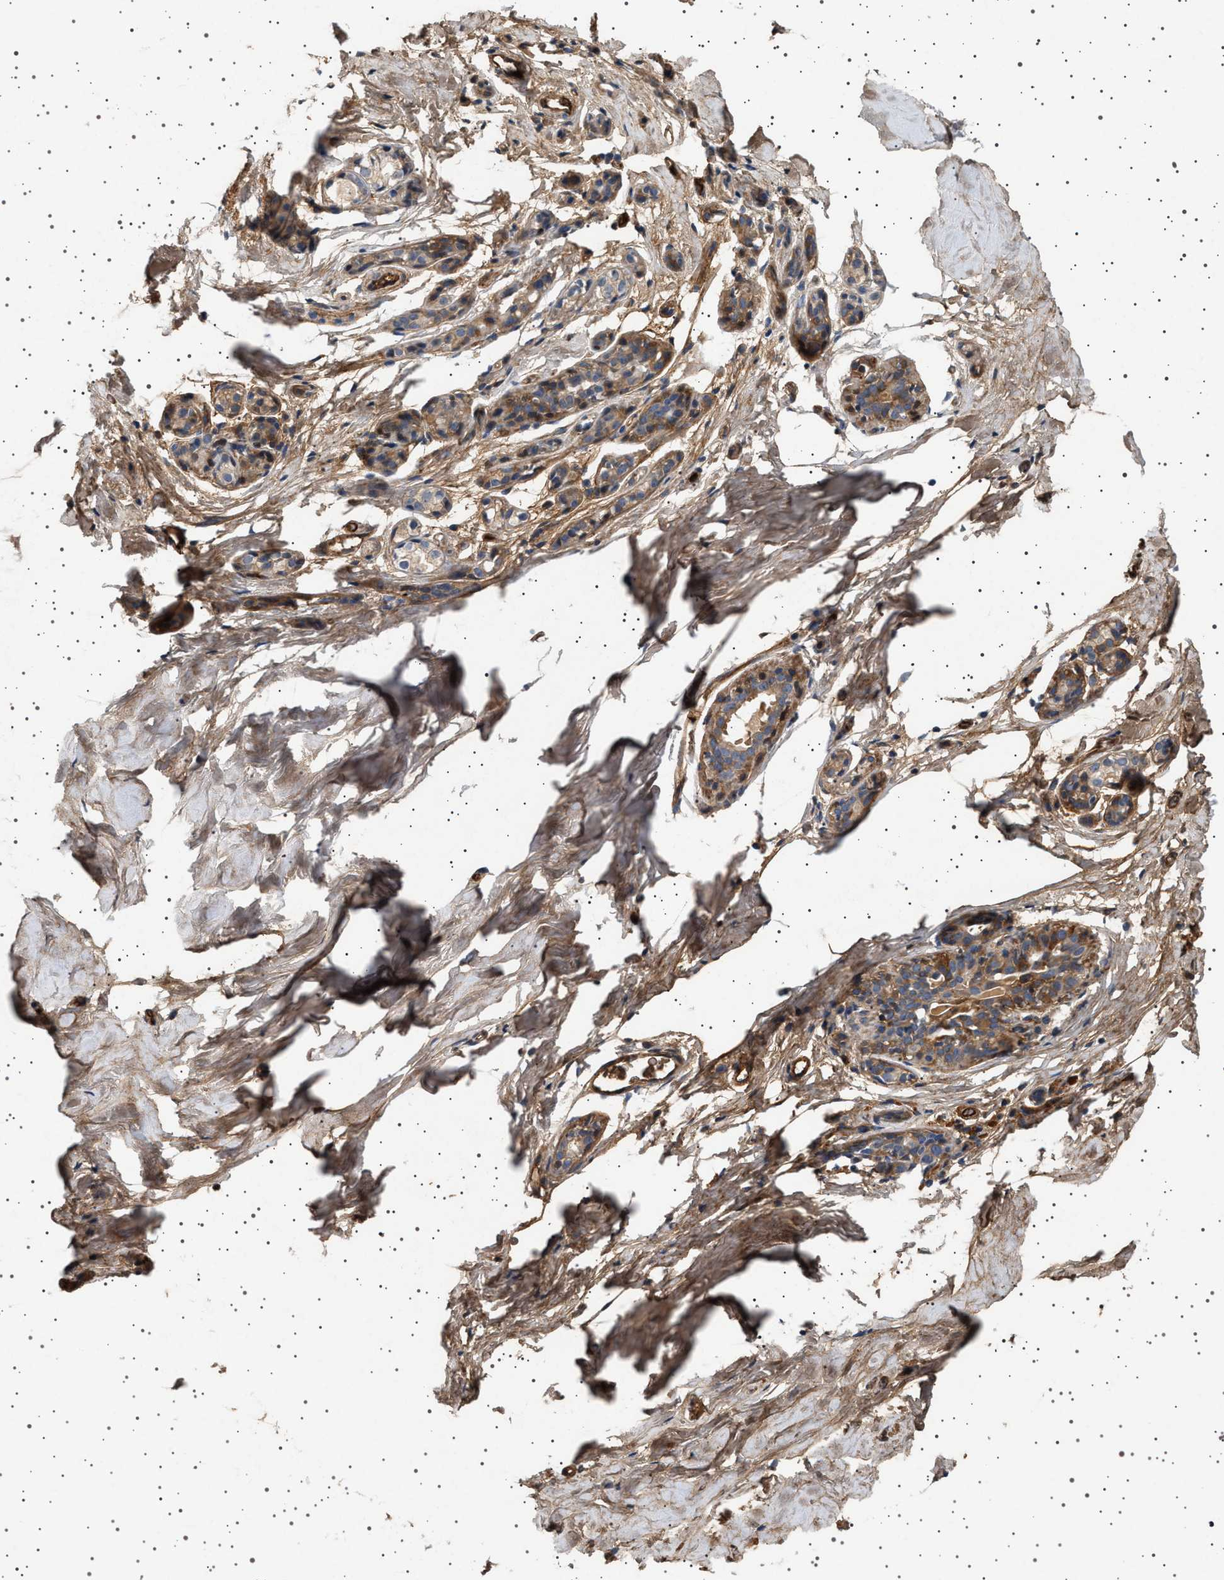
{"staining": {"intensity": "weak", "quantity": "25%-75%", "location": "cytoplasmic/membranous"}, "tissue": "breast", "cell_type": "Adipocytes", "image_type": "normal", "snomed": [{"axis": "morphology", "description": "Normal tissue, NOS"}, {"axis": "topography", "description": "Breast"}], "caption": "Immunohistochemical staining of unremarkable breast exhibits weak cytoplasmic/membranous protein expression in approximately 25%-75% of adipocytes.", "gene": "FICD", "patient": {"sex": "female", "age": 62}}